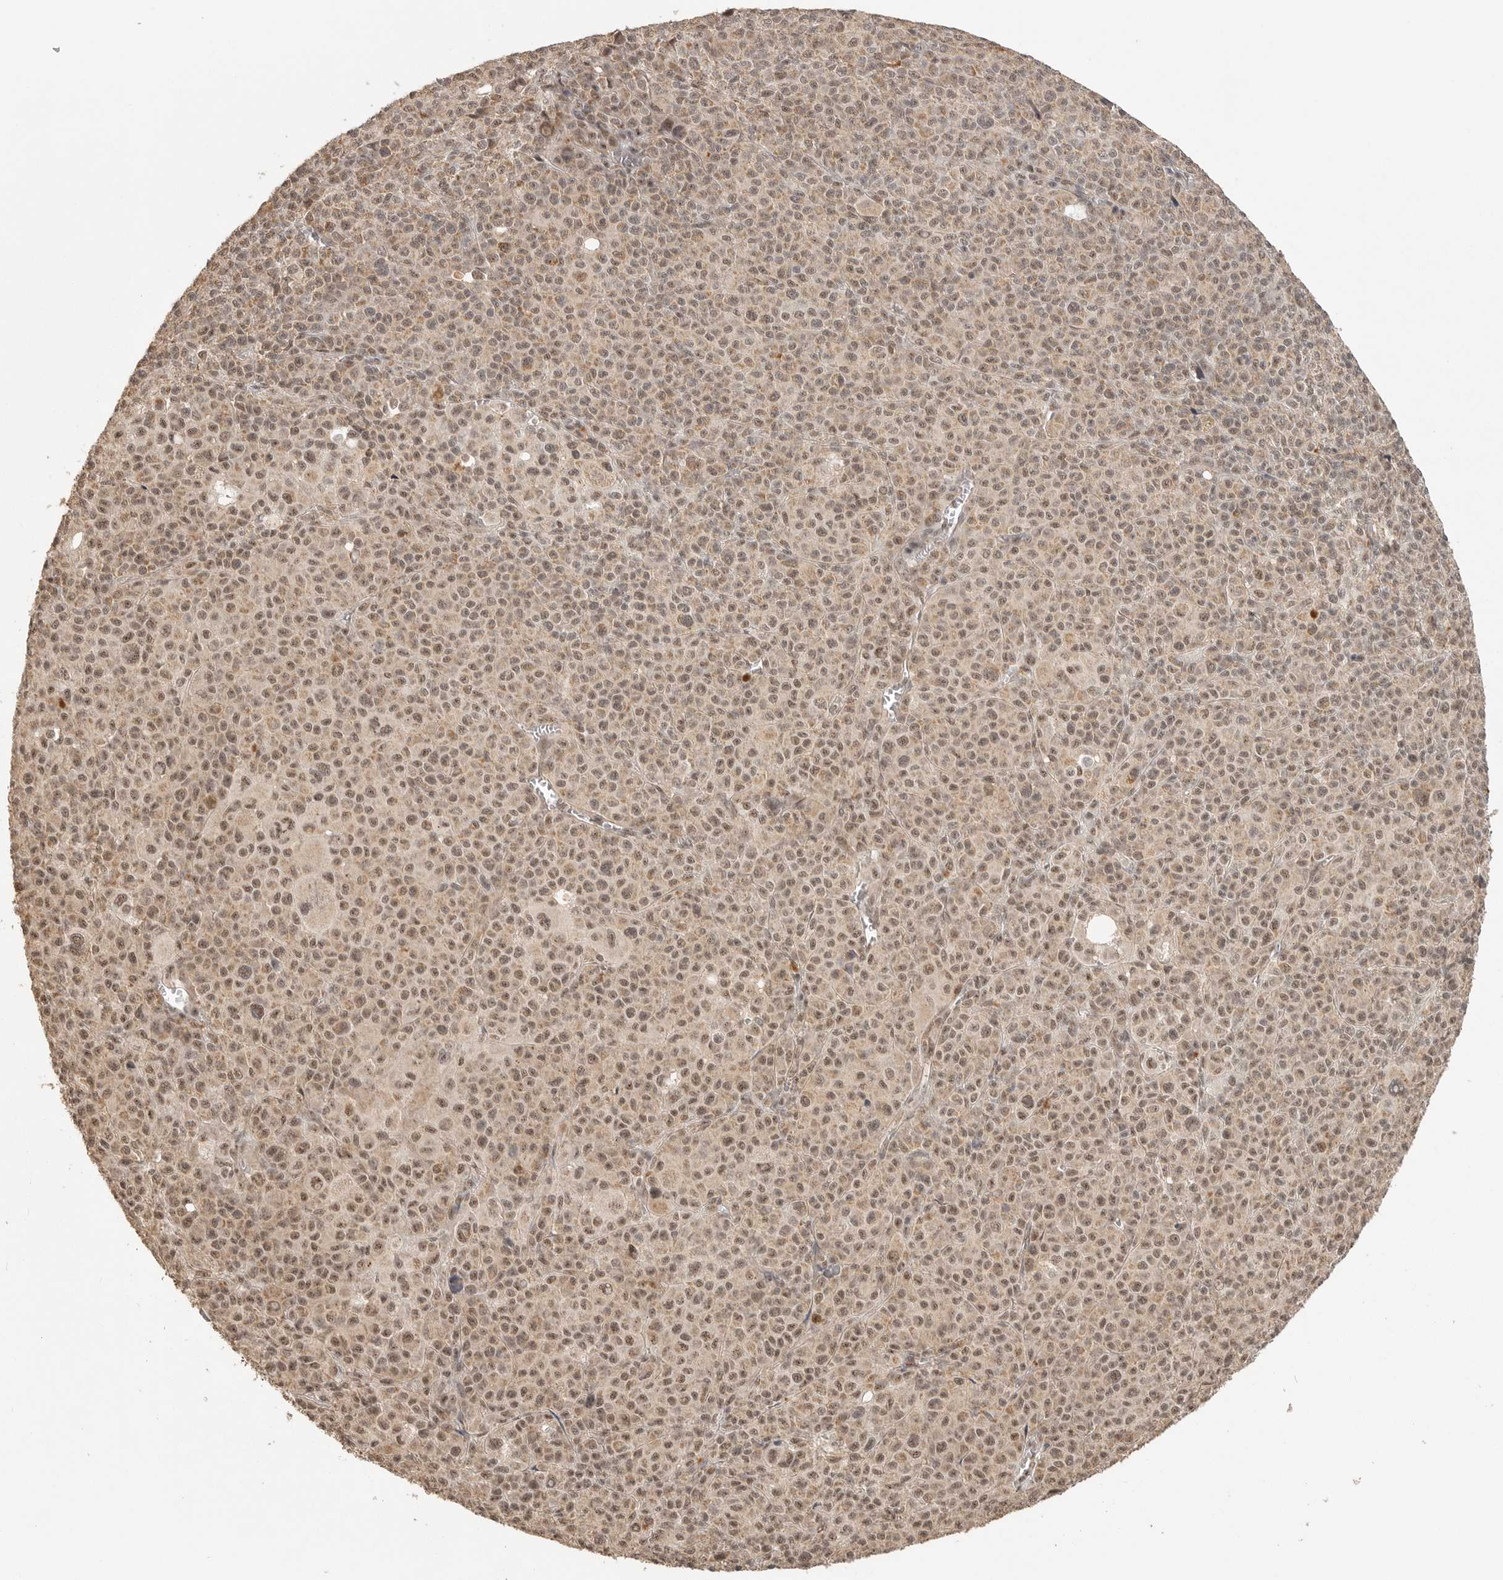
{"staining": {"intensity": "moderate", "quantity": ">75%", "location": "nuclear"}, "tissue": "melanoma", "cell_type": "Tumor cells", "image_type": "cancer", "snomed": [{"axis": "morphology", "description": "Malignant melanoma, Metastatic site"}, {"axis": "topography", "description": "Skin"}], "caption": "Human melanoma stained with a brown dye demonstrates moderate nuclear positive staining in about >75% of tumor cells.", "gene": "POMP", "patient": {"sex": "female", "age": 74}}